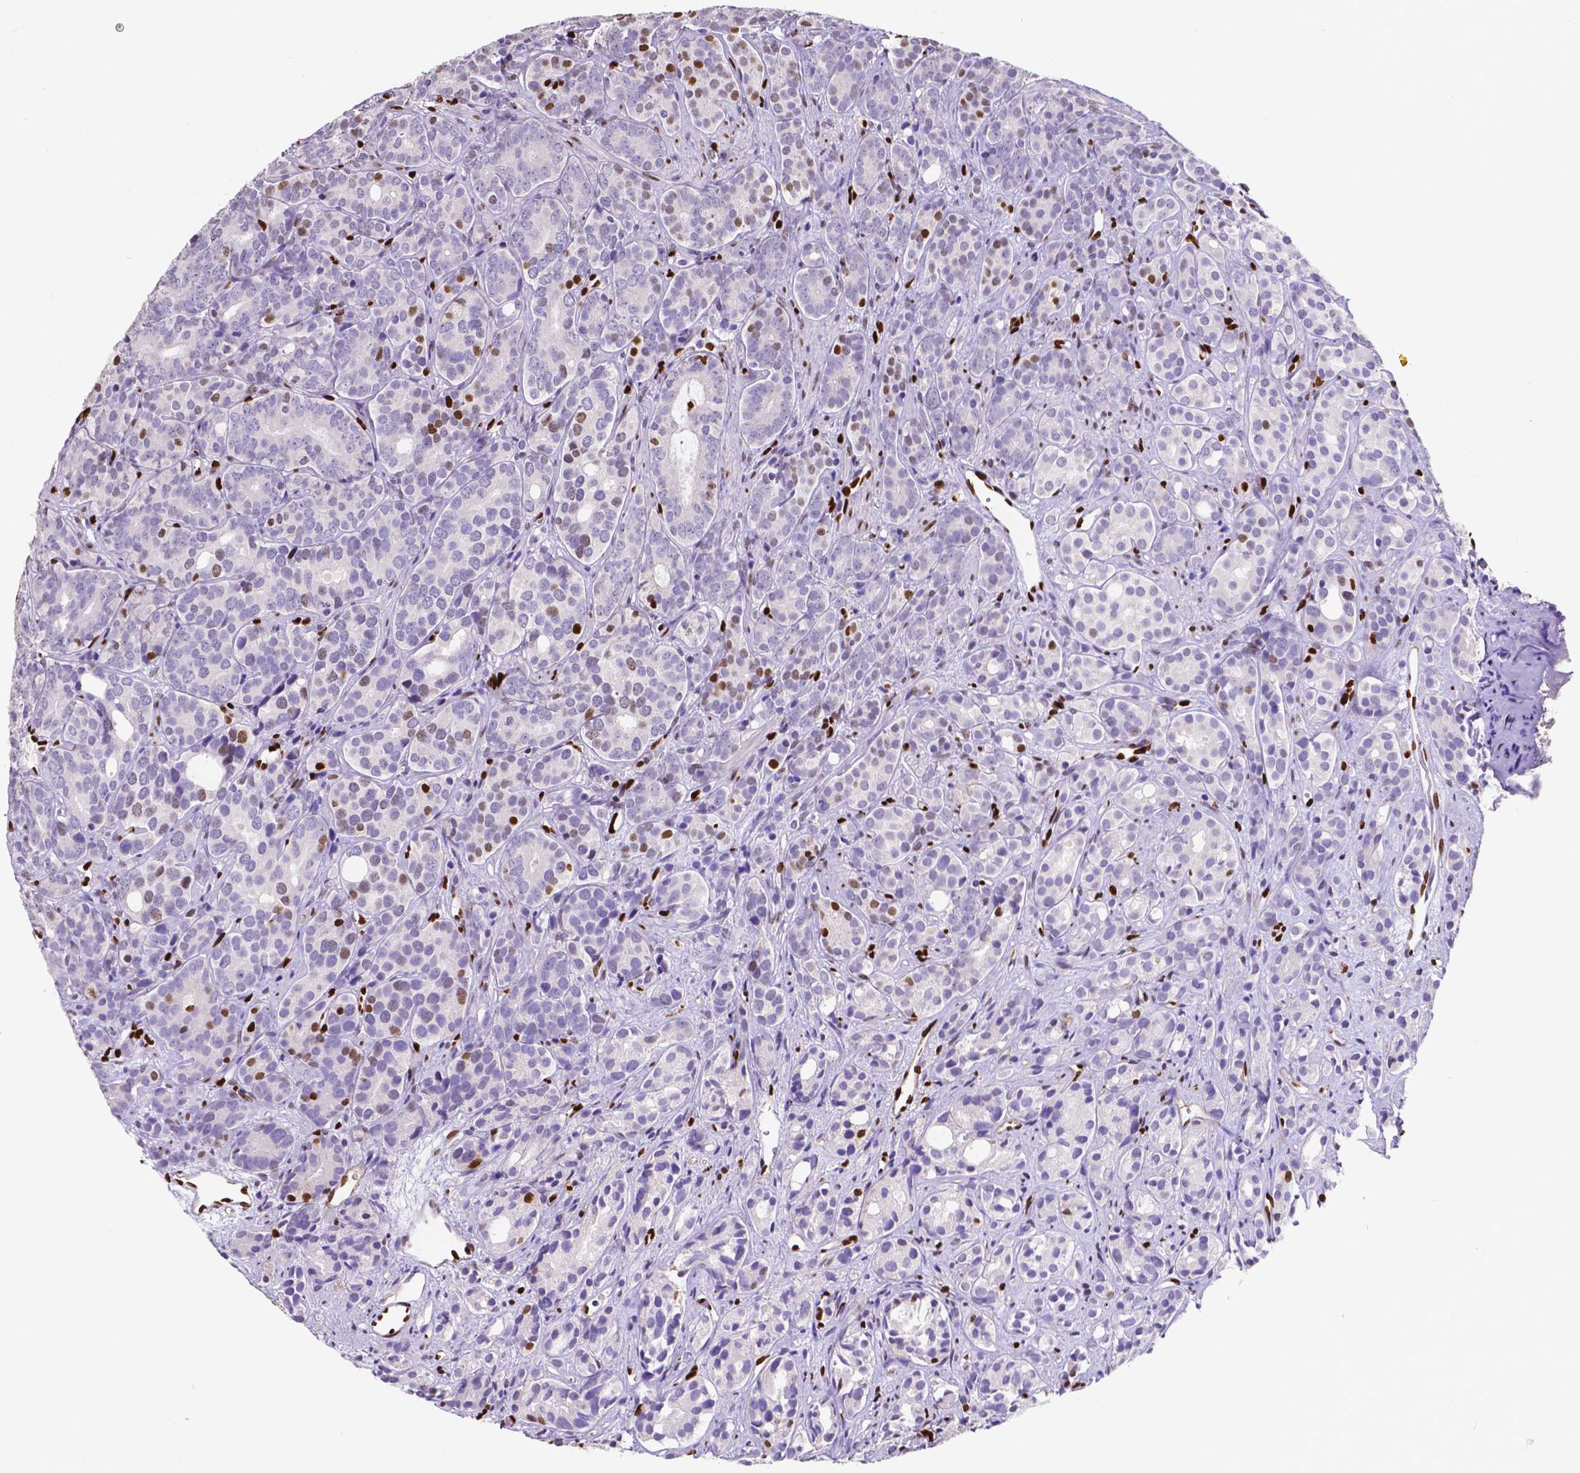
{"staining": {"intensity": "moderate", "quantity": "<25%", "location": "nuclear"}, "tissue": "prostate cancer", "cell_type": "Tumor cells", "image_type": "cancer", "snomed": [{"axis": "morphology", "description": "Adenocarcinoma, High grade"}, {"axis": "topography", "description": "Prostate"}], "caption": "Protein staining exhibits moderate nuclear staining in about <25% of tumor cells in prostate cancer.", "gene": "MEF2C", "patient": {"sex": "male", "age": 84}}